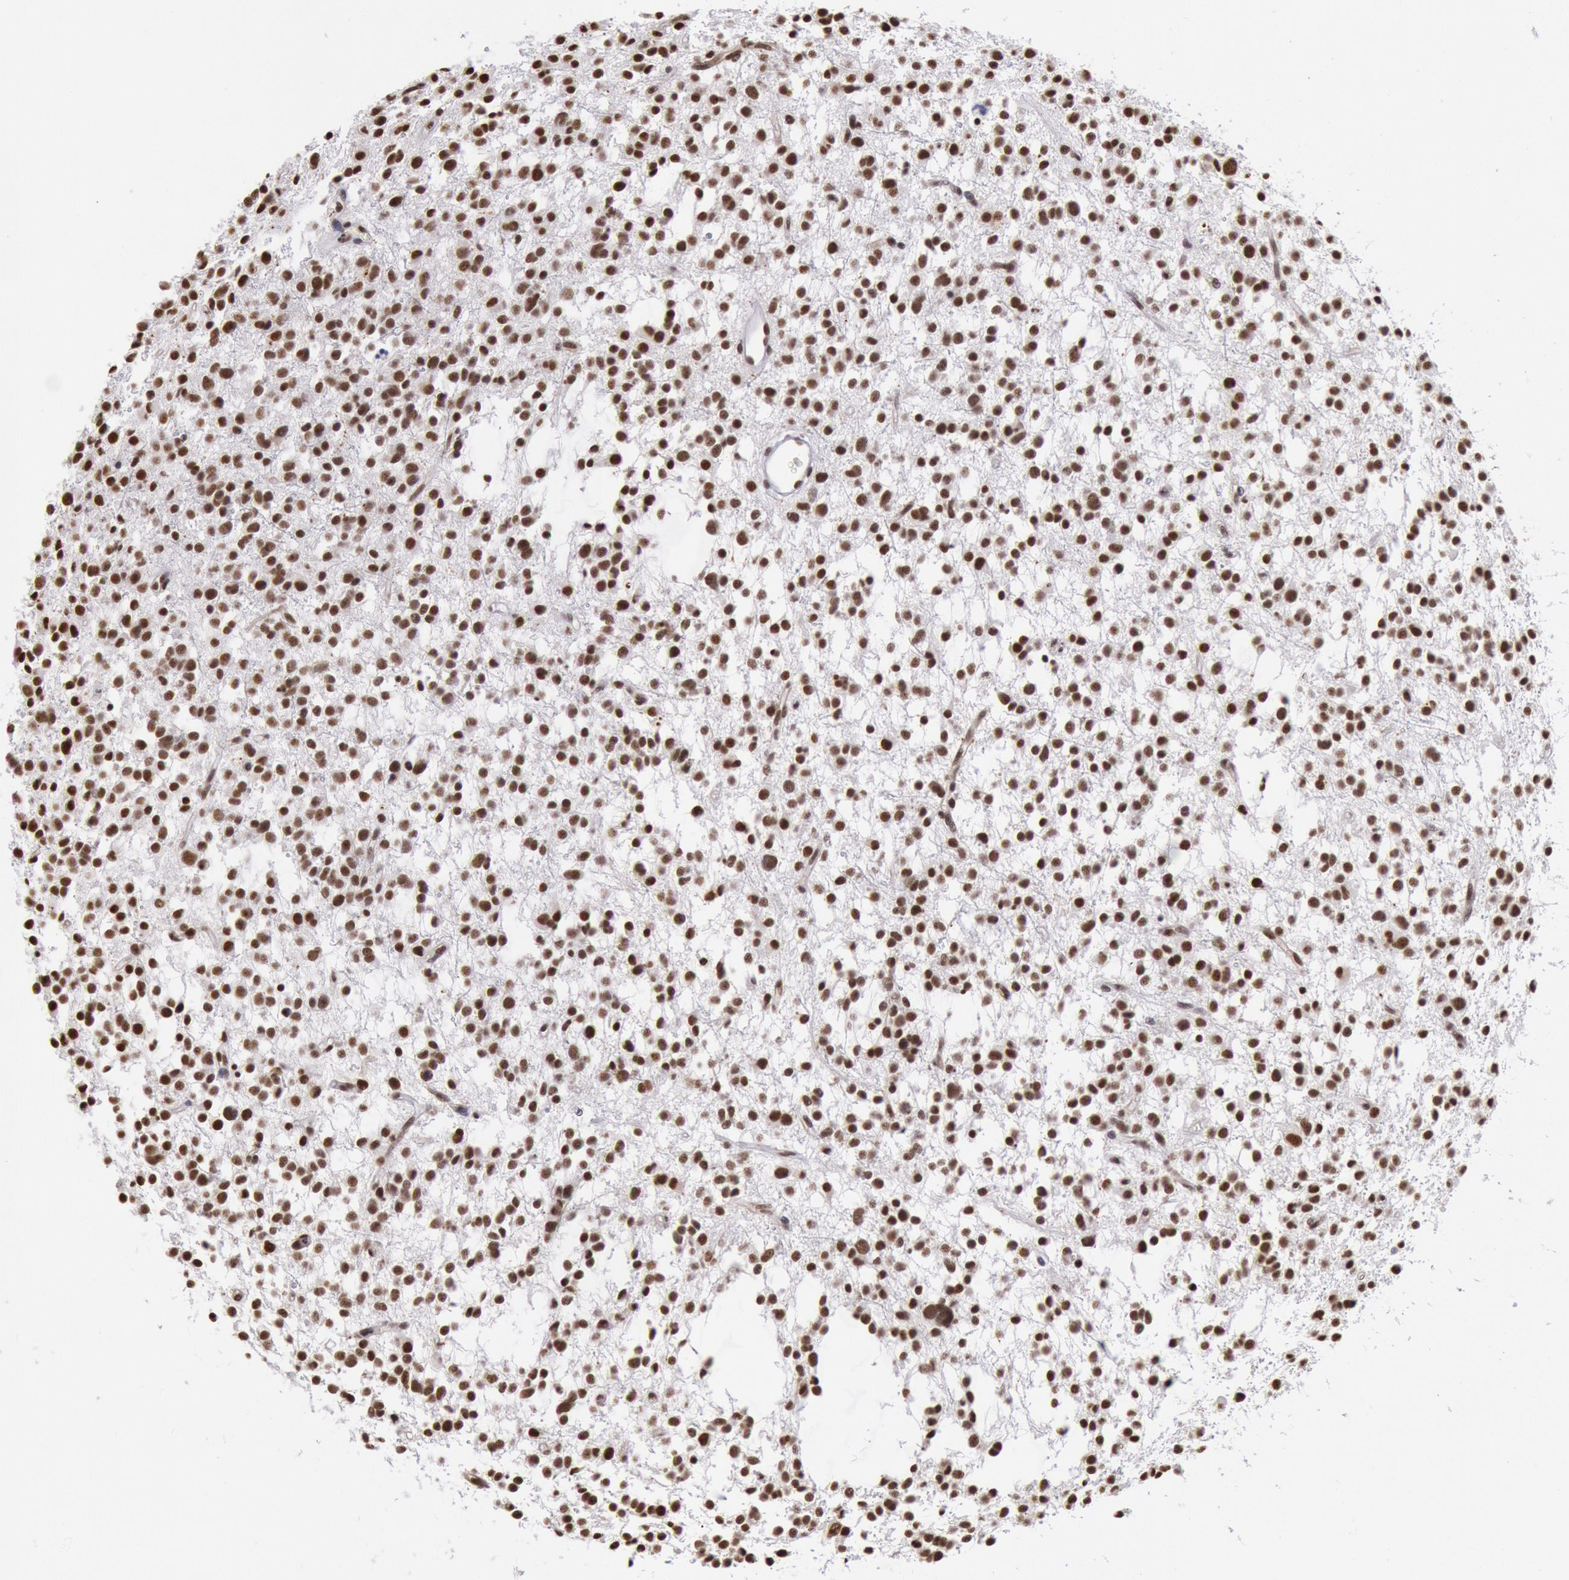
{"staining": {"intensity": "moderate", "quantity": ">75%", "location": "nuclear"}, "tissue": "glioma", "cell_type": "Tumor cells", "image_type": "cancer", "snomed": [{"axis": "morphology", "description": "Glioma, malignant, Low grade"}, {"axis": "topography", "description": "Brain"}], "caption": "Brown immunohistochemical staining in glioma demonstrates moderate nuclear positivity in approximately >75% of tumor cells.", "gene": "SNRPD3", "patient": {"sex": "female", "age": 36}}